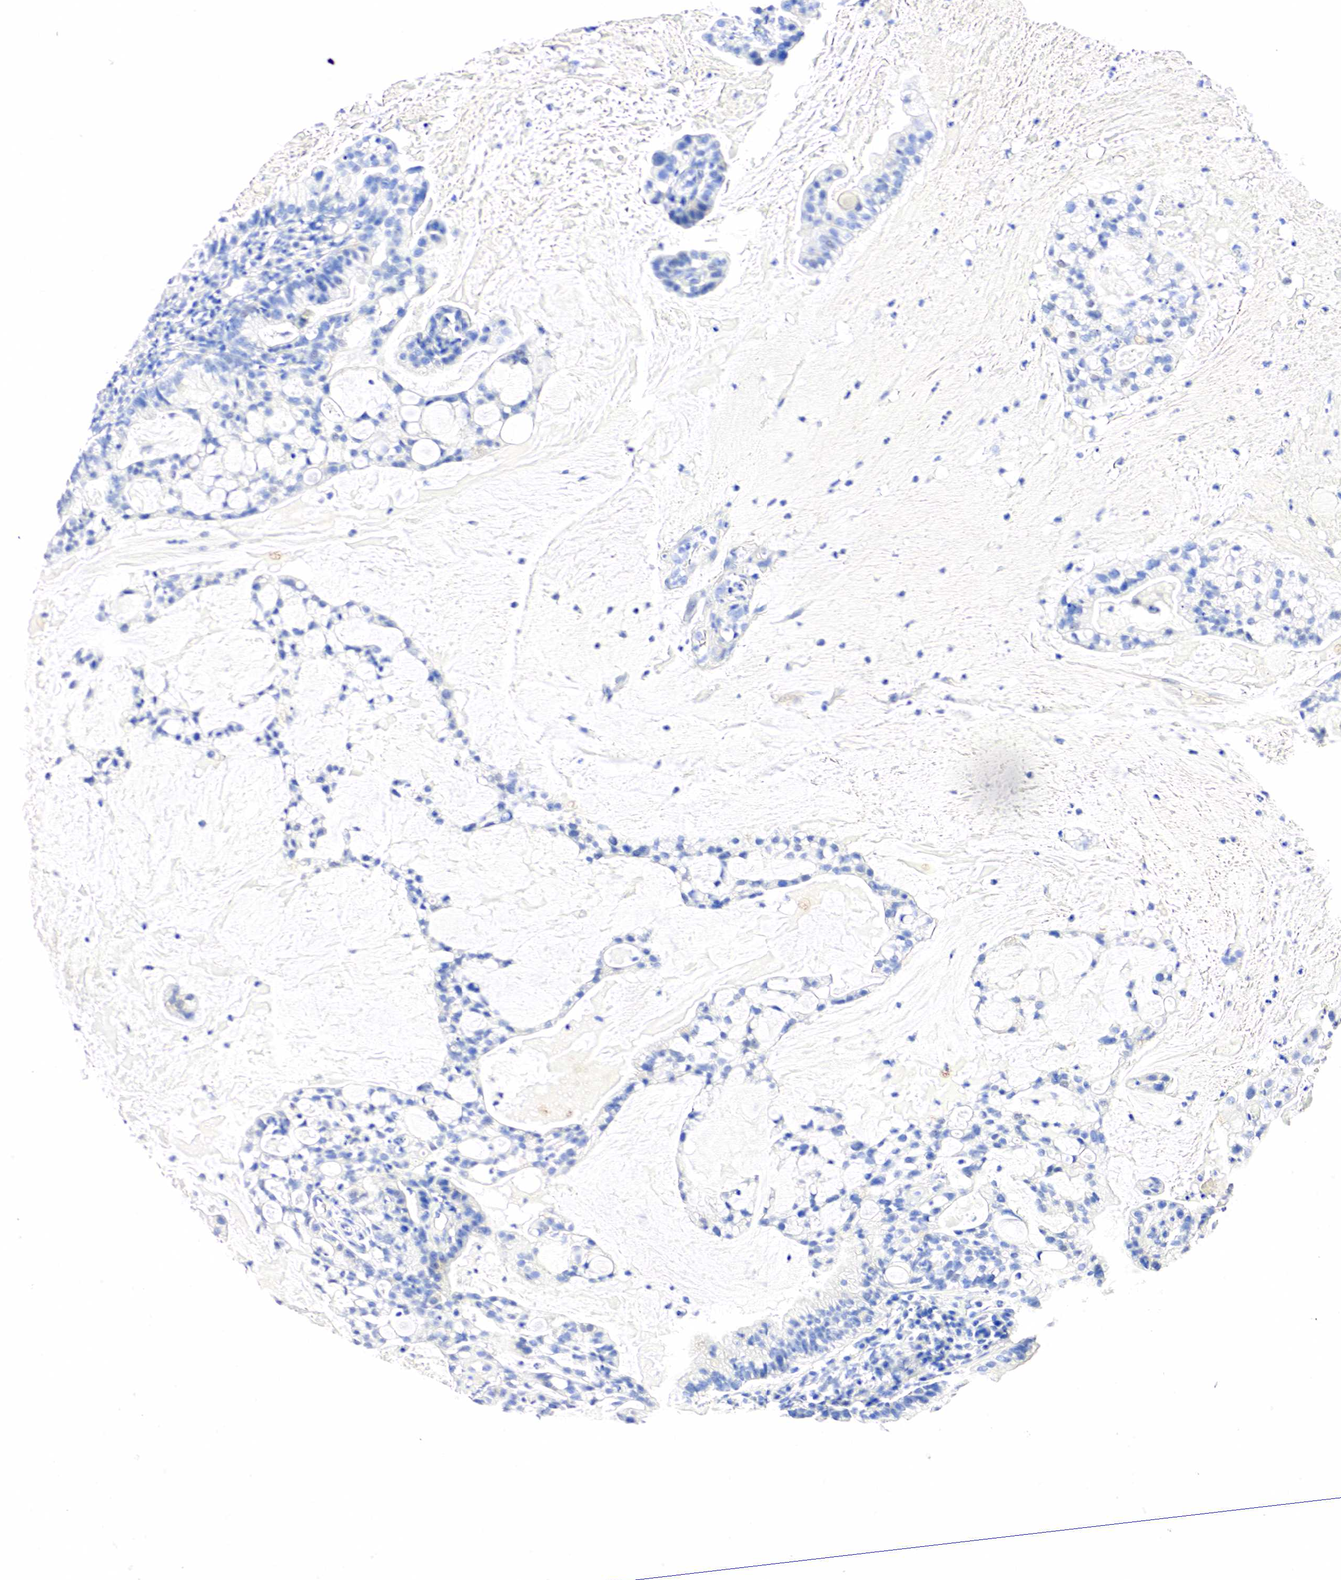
{"staining": {"intensity": "negative", "quantity": "none", "location": "none"}, "tissue": "cervical cancer", "cell_type": "Tumor cells", "image_type": "cancer", "snomed": [{"axis": "morphology", "description": "Adenocarcinoma, NOS"}, {"axis": "topography", "description": "Cervix"}], "caption": "Cervical adenocarcinoma was stained to show a protein in brown. There is no significant expression in tumor cells.", "gene": "SST", "patient": {"sex": "female", "age": 41}}